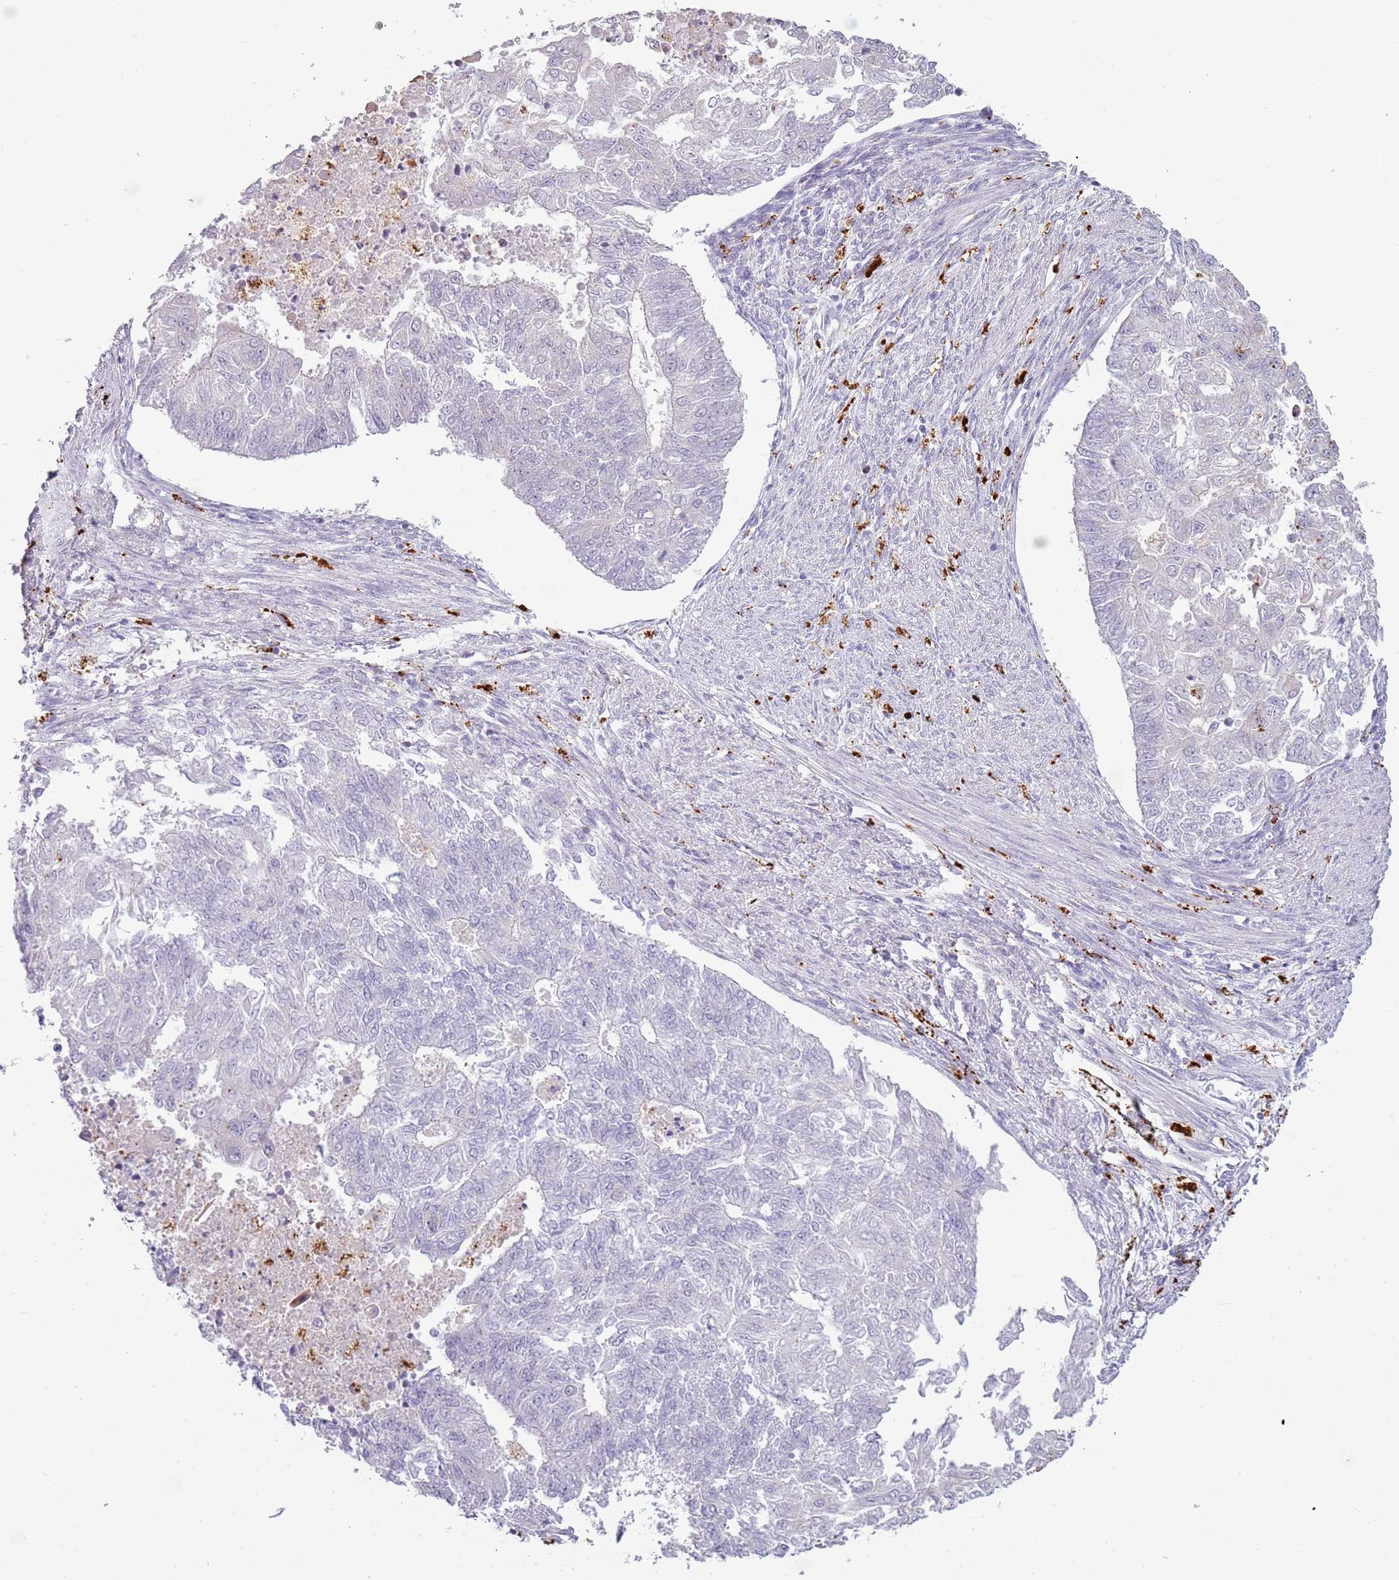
{"staining": {"intensity": "negative", "quantity": "none", "location": "none"}, "tissue": "endometrial cancer", "cell_type": "Tumor cells", "image_type": "cancer", "snomed": [{"axis": "morphology", "description": "Adenocarcinoma, NOS"}, {"axis": "topography", "description": "Endometrium"}], "caption": "Immunohistochemistry (IHC) histopathology image of neoplastic tissue: endometrial cancer (adenocarcinoma) stained with DAB reveals no significant protein positivity in tumor cells. (DAB (3,3'-diaminobenzidine) immunohistochemistry (IHC) with hematoxylin counter stain).", "gene": "NWD2", "patient": {"sex": "female", "age": 32}}